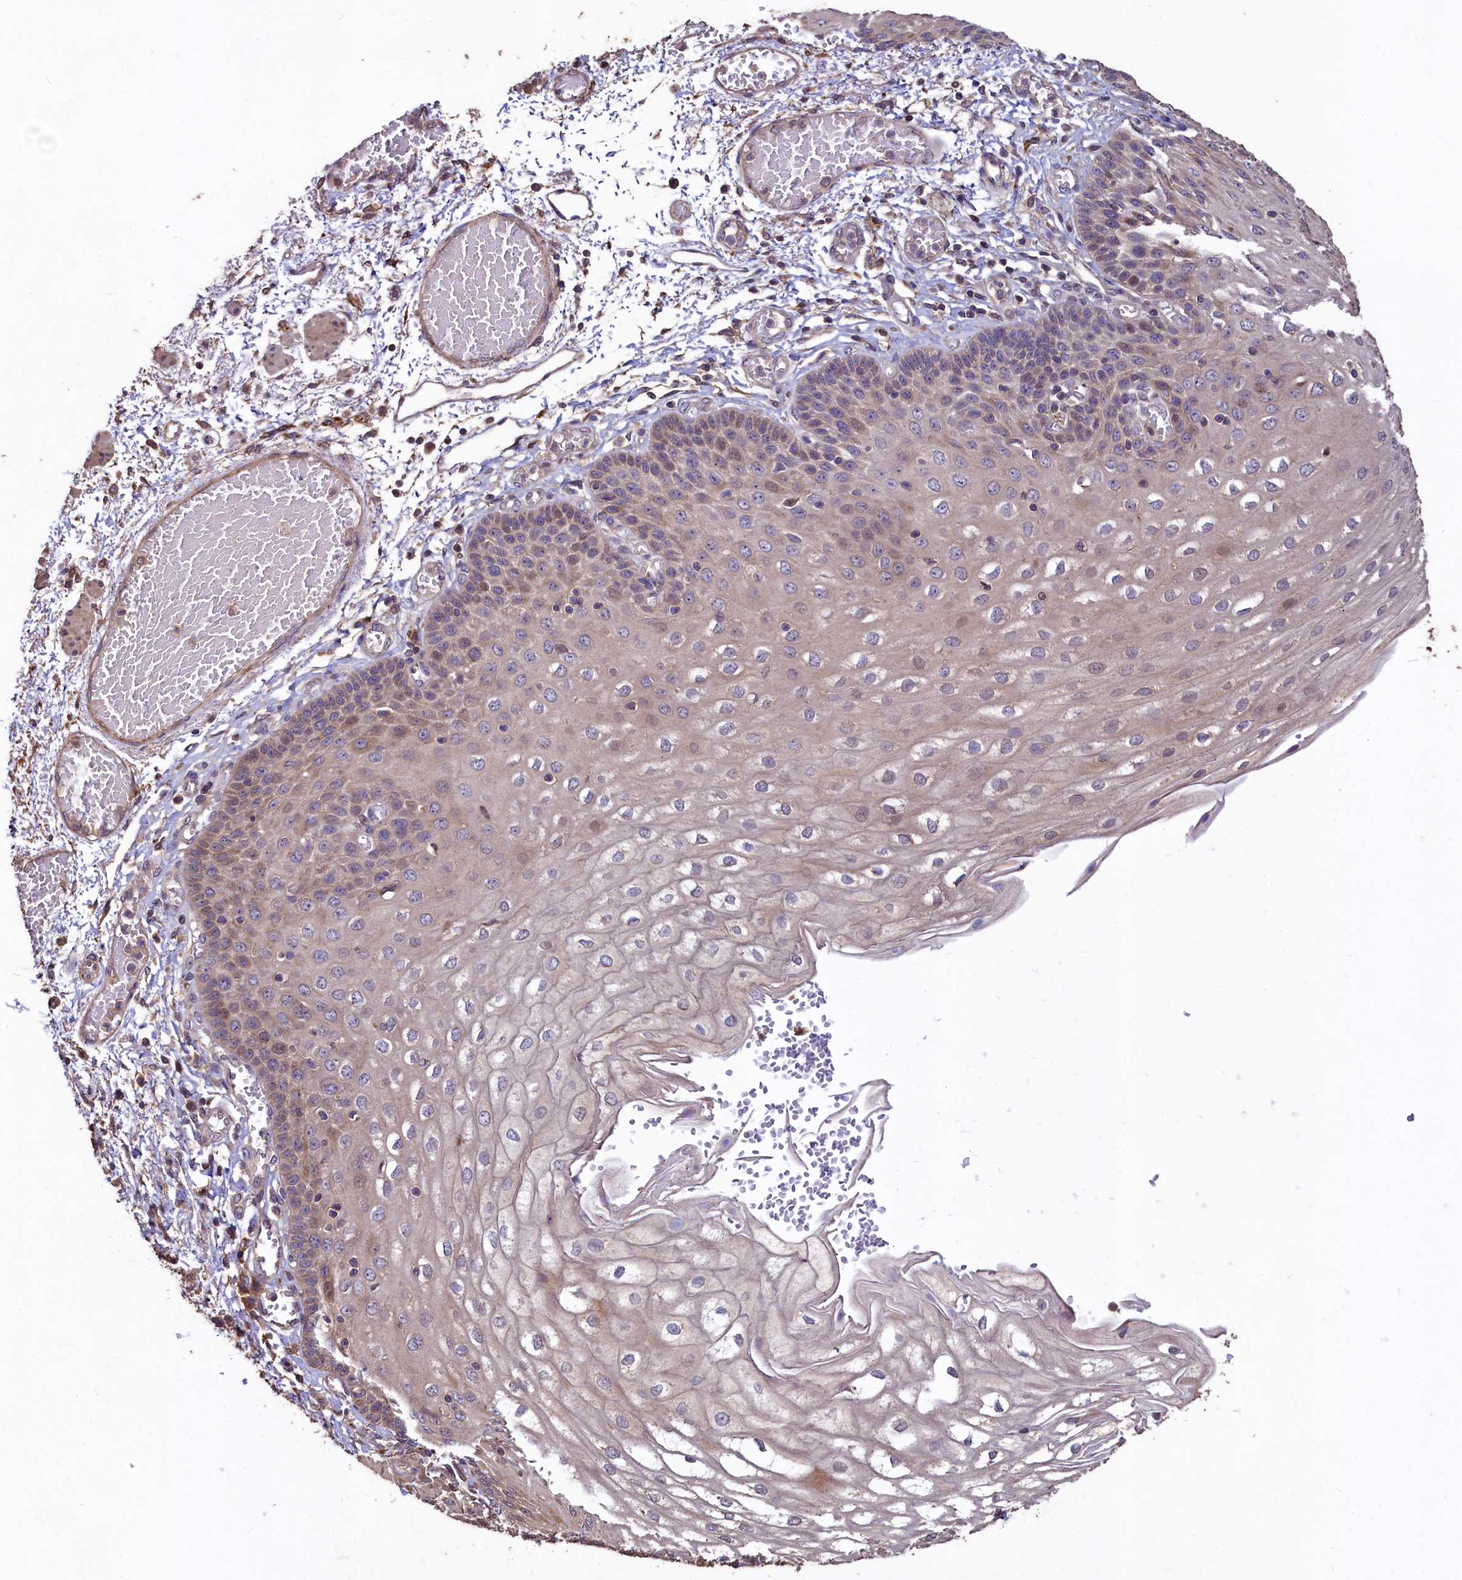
{"staining": {"intensity": "weak", "quantity": "25%-75%", "location": "cytoplasmic/membranous"}, "tissue": "esophagus", "cell_type": "Squamous epithelial cells", "image_type": "normal", "snomed": [{"axis": "morphology", "description": "Normal tissue, NOS"}, {"axis": "topography", "description": "Esophagus"}], "caption": "The image shows immunohistochemical staining of unremarkable esophagus. There is weak cytoplasmic/membranous staining is present in about 25%-75% of squamous epithelial cells.", "gene": "TMEM98", "patient": {"sex": "male", "age": 81}}